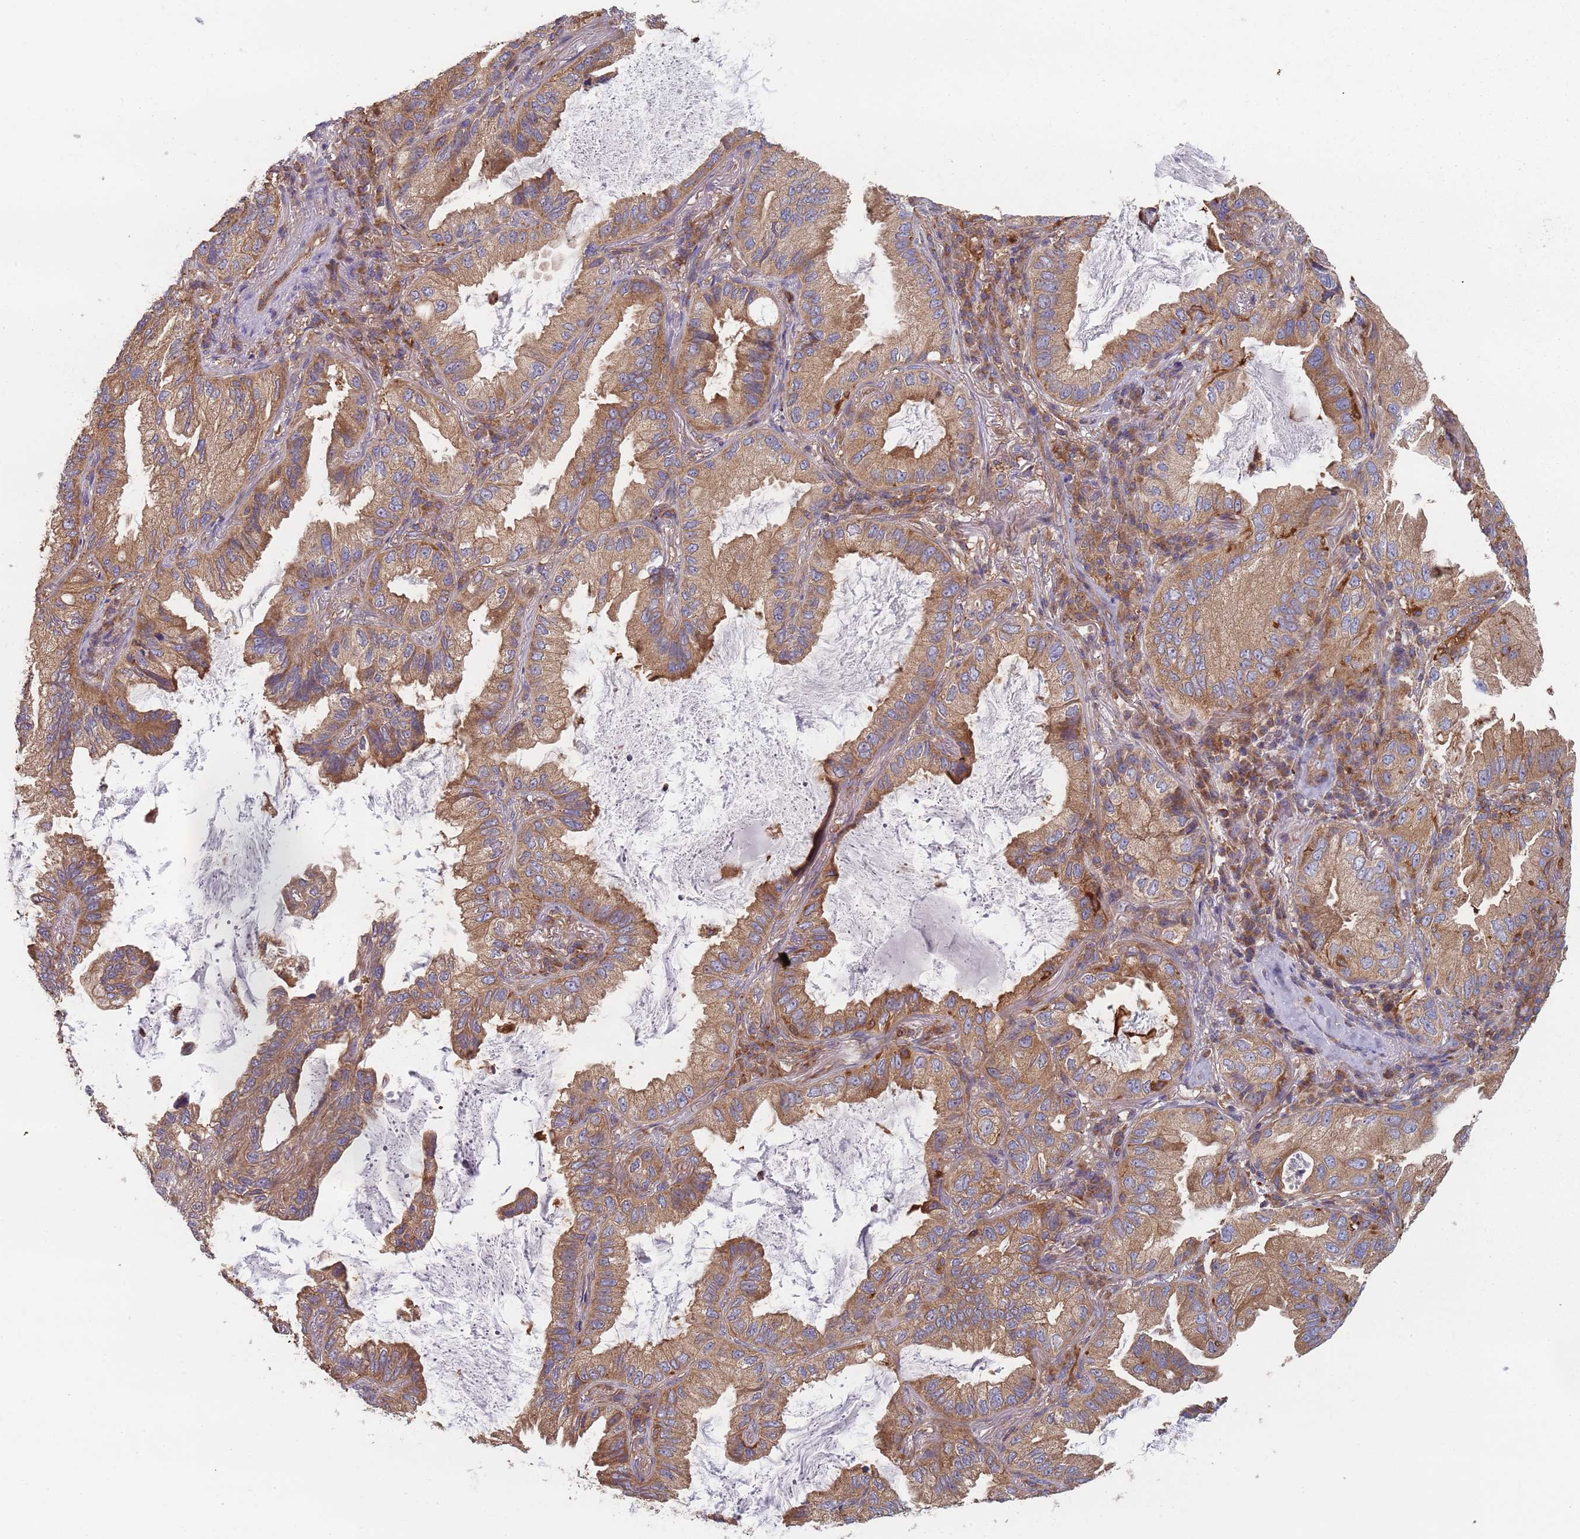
{"staining": {"intensity": "moderate", "quantity": ">75%", "location": "cytoplasmic/membranous"}, "tissue": "lung cancer", "cell_type": "Tumor cells", "image_type": "cancer", "snomed": [{"axis": "morphology", "description": "Adenocarcinoma, NOS"}, {"axis": "topography", "description": "Lung"}], "caption": "Immunohistochemistry of lung cancer shows medium levels of moderate cytoplasmic/membranous positivity in approximately >75% of tumor cells.", "gene": "GDI2", "patient": {"sex": "female", "age": 69}}